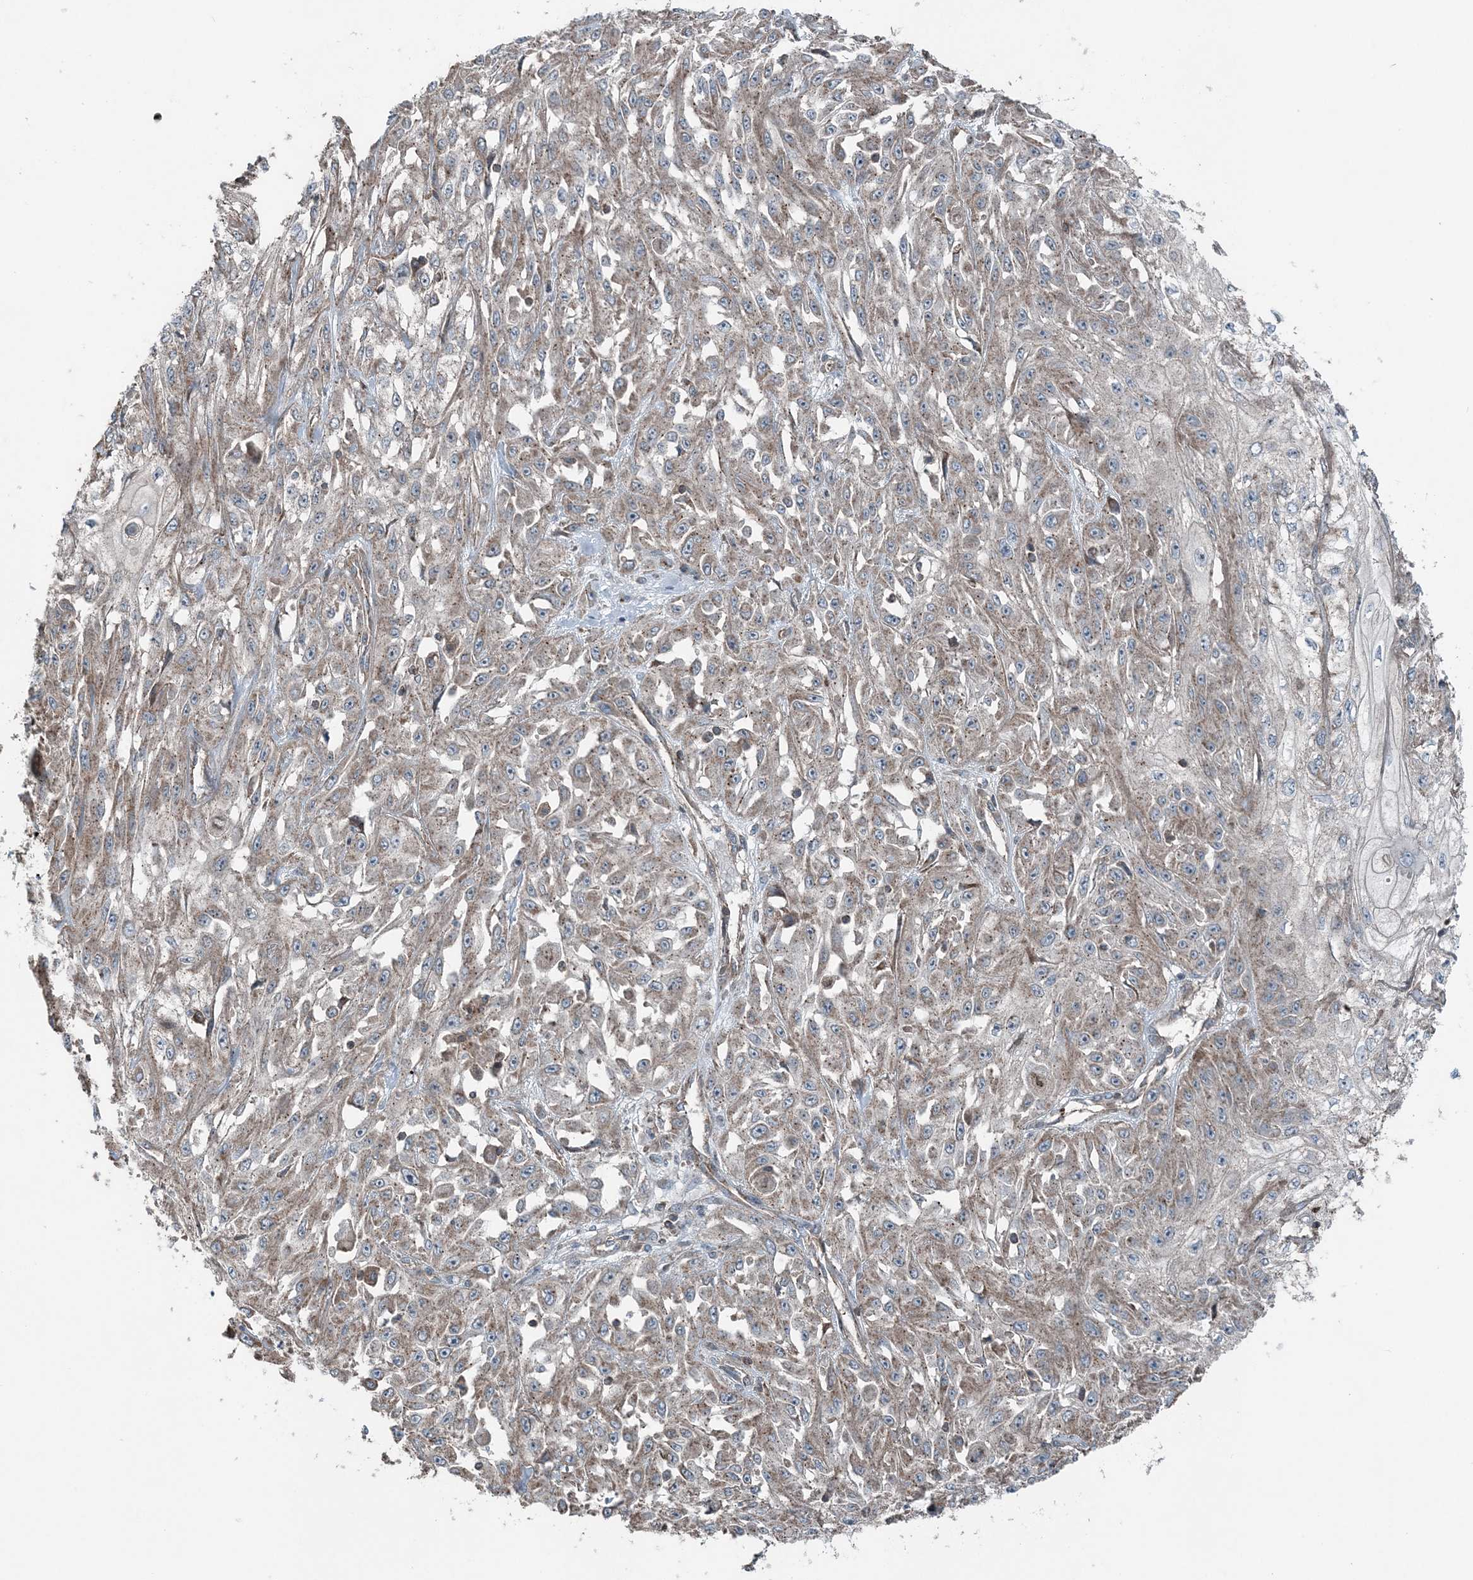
{"staining": {"intensity": "weak", "quantity": "25%-75%", "location": "cytoplasmic/membranous"}, "tissue": "skin cancer", "cell_type": "Tumor cells", "image_type": "cancer", "snomed": [{"axis": "morphology", "description": "Squamous cell carcinoma, NOS"}, {"axis": "morphology", "description": "Squamous cell carcinoma, metastatic, NOS"}, {"axis": "topography", "description": "Skin"}, {"axis": "topography", "description": "Lymph node"}], "caption": "Protein staining of metastatic squamous cell carcinoma (skin) tissue demonstrates weak cytoplasmic/membranous expression in approximately 25%-75% of tumor cells.", "gene": "KY", "patient": {"sex": "male", "age": 75}}